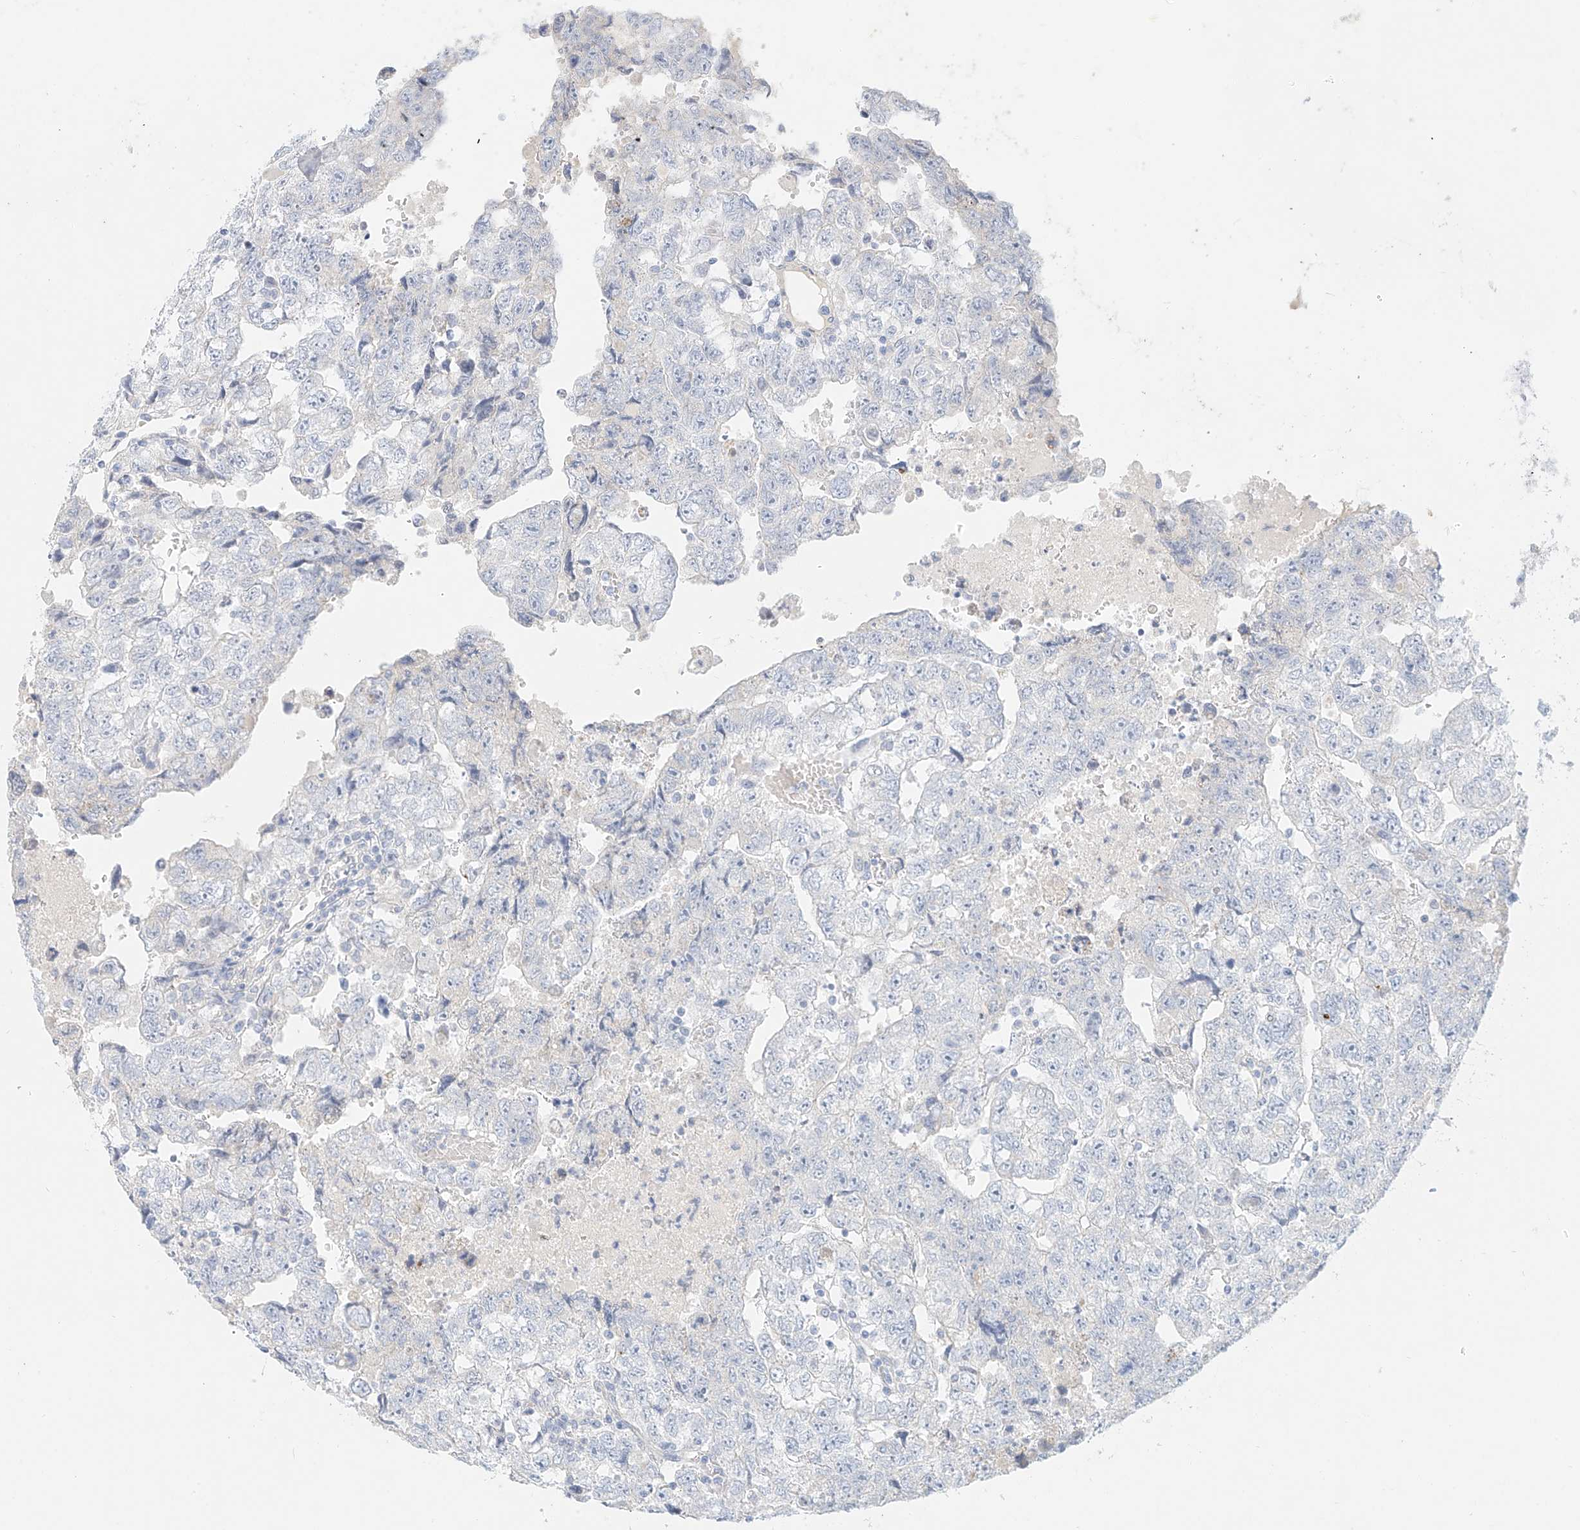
{"staining": {"intensity": "negative", "quantity": "none", "location": "none"}, "tissue": "testis cancer", "cell_type": "Tumor cells", "image_type": "cancer", "snomed": [{"axis": "morphology", "description": "Carcinoma, Embryonal, NOS"}, {"axis": "topography", "description": "Testis"}], "caption": "Immunohistochemistry (IHC) image of testis cancer (embryonal carcinoma) stained for a protein (brown), which shows no positivity in tumor cells.", "gene": "ST3GAL5", "patient": {"sex": "male", "age": 36}}